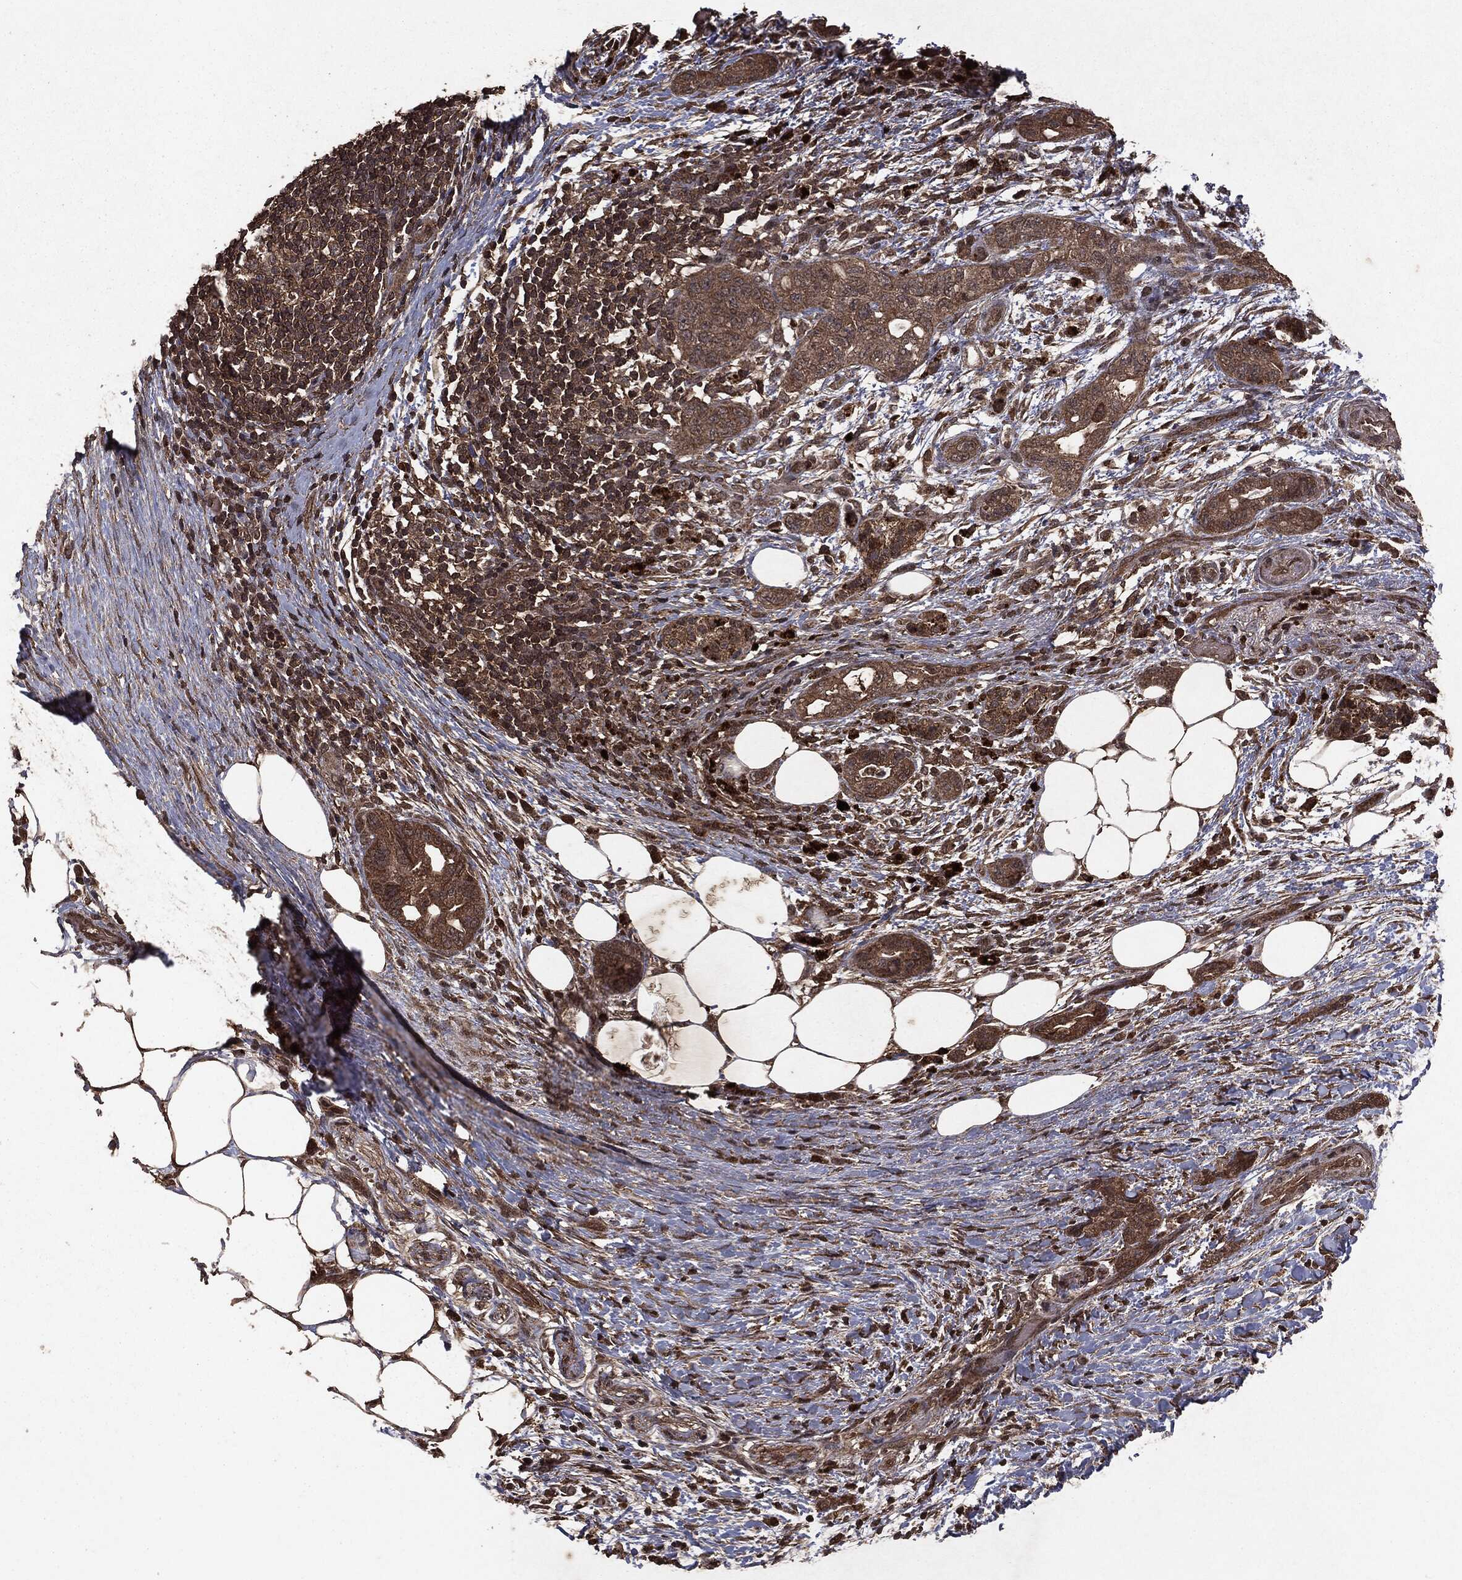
{"staining": {"intensity": "moderate", "quantity": ">75%", "location": "cytoplasmic/membranous"}, "tissue": "pancreatic cancer", "cell_type": "Tumor cells", "image_type": "cancer", "snomed": [{"axis": "morphology", "description": "Adenocarcinoma, NOS"}, {"axis": "topography", "description": "Pancreas"}], "caption": "This is an image of immunohistochemistry (IHC) staining of pancreatic adenocarcinoma, which shows moderate staining in the cytoplasmic/membranous of tumor cells.", "gene": "NME1", "patient": {"sex": "female", "age": 72}}